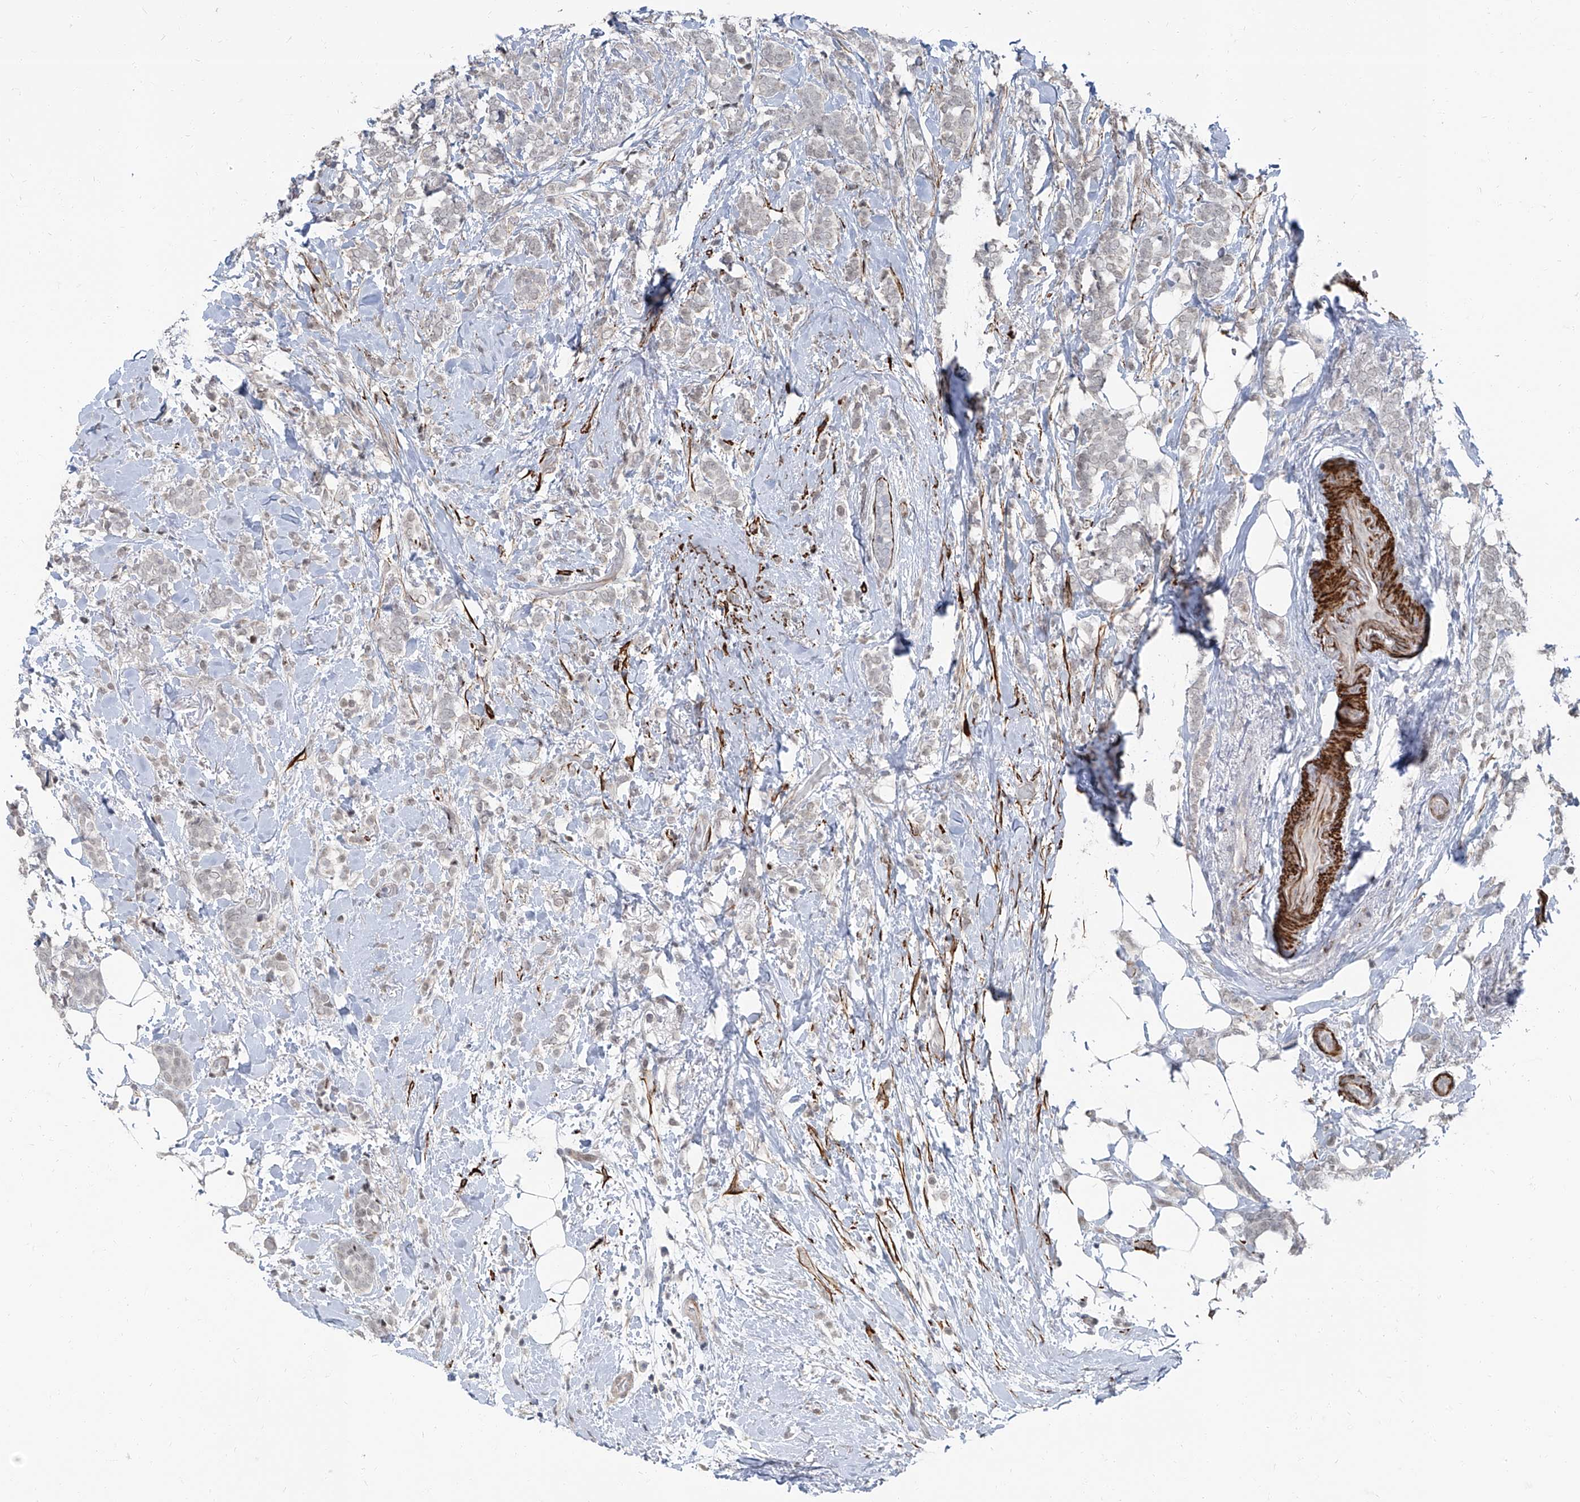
{"staining": {"intensity": "negative", "quantity": "none", "location": "none"}, "tissue": "breast cancer", "cell_type": "Tumor cells", "image_type": "cancer", "snomed": [{"axis": "morphology", "description": "Lobular carcinoma"}, {"axis": "topography", "description": "Breast"}], "caption": "Micrograph shows no significant protein staining in tumor cells of breast cancer. (Brightfield microscopy of DAB immunohistochemistry at high magnification).", "gene": "TXLNB", "patient": {"sex": "female", "age": 50}}